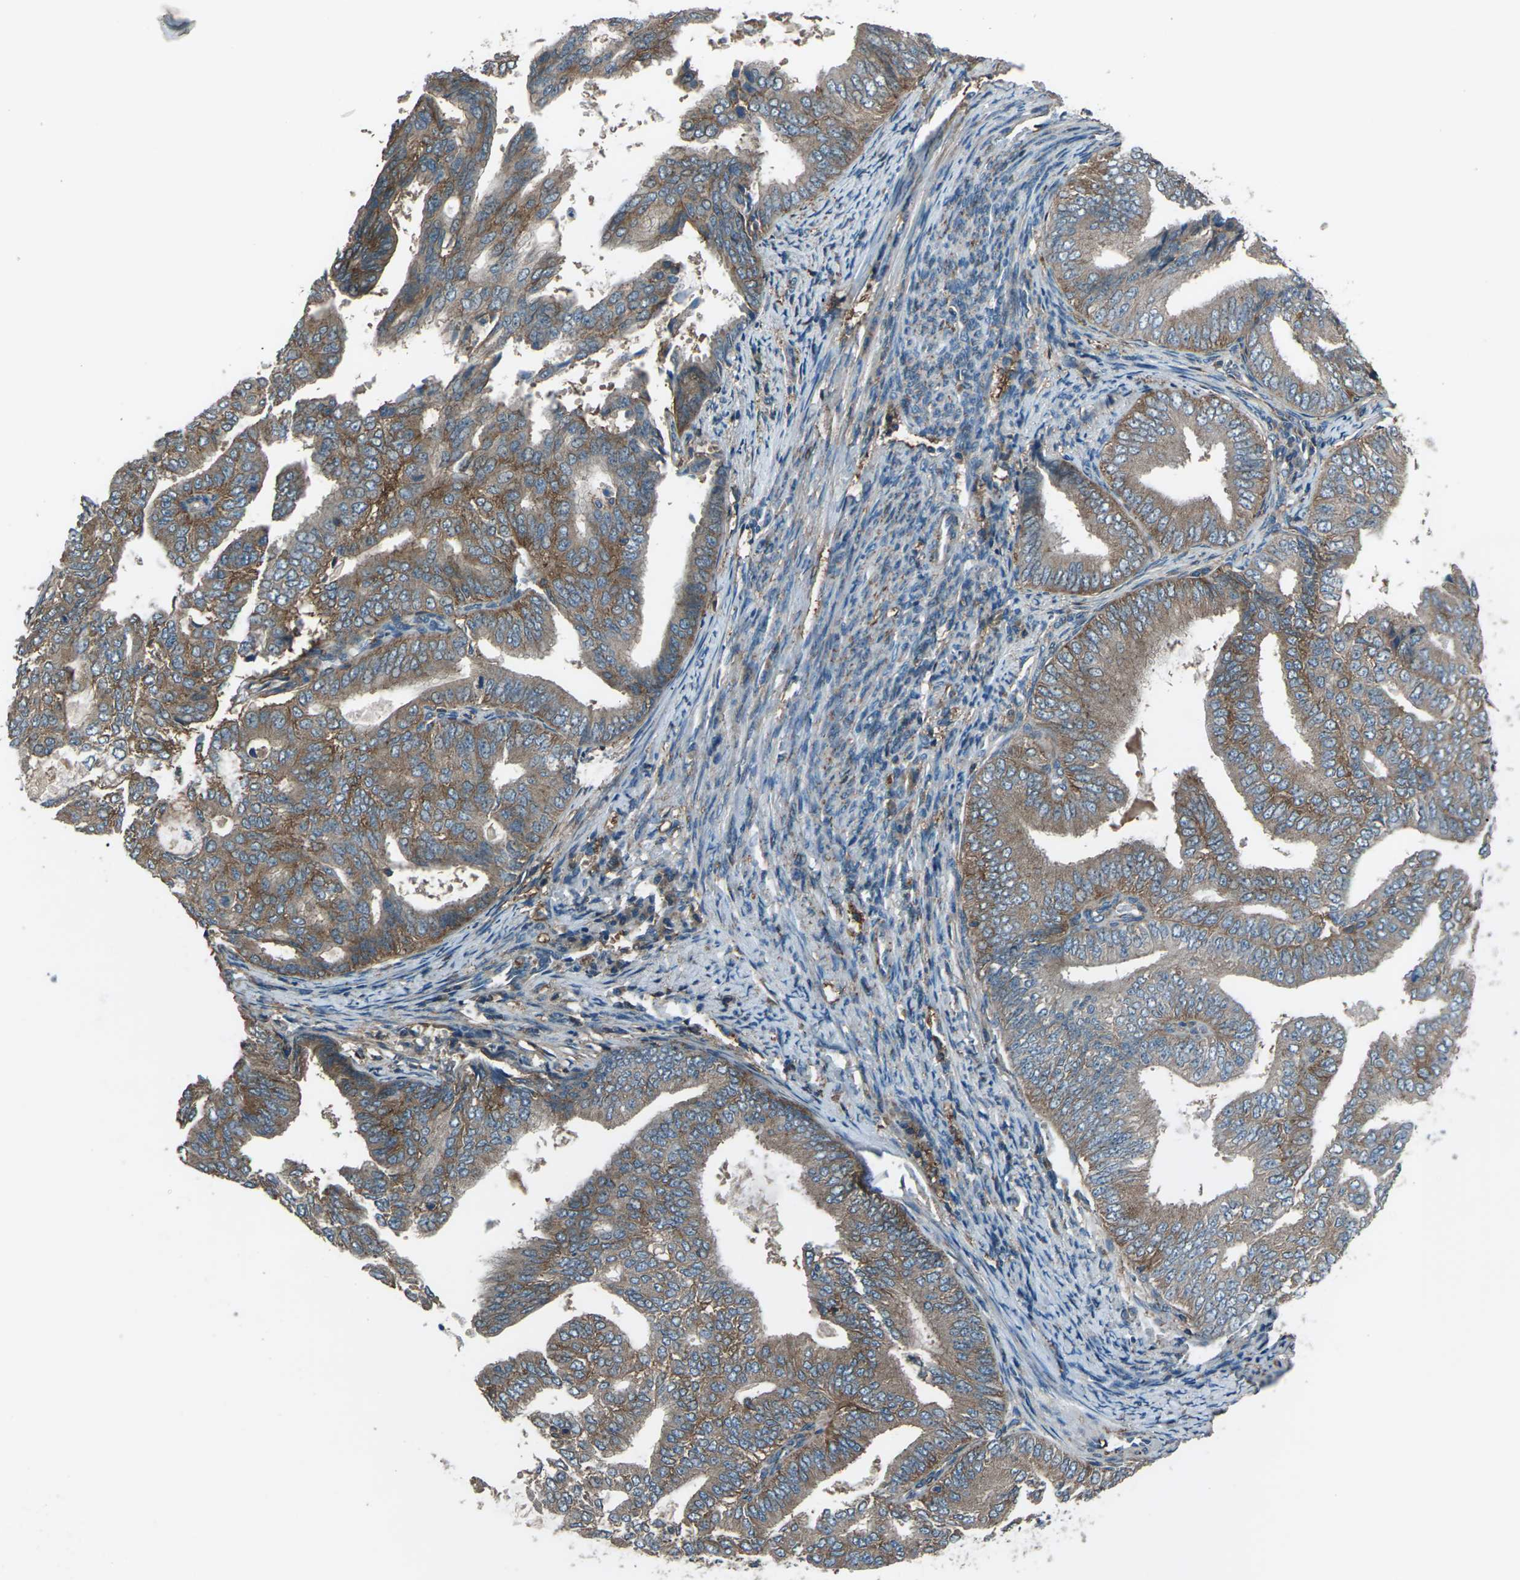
{"staining": {"intensity": "moderate", "quantity": ">75%", "location": "cytoplasmic/membranous"}, "tissue": "endometrial cancer", "cell_type": "Tumor cells", "image_type": "cancer", "snomed": [{"axis": "morphology", "description": "Adenocarcinoma, NOS"}, {"axis": "topography", "description": "Endometrium"}], "caption": "A brown stain labels moderate cytoplasmic/membranous expression of a protein in human endometrial cancer (adenocarcinoma) tumor cells. The staining is performed using DAB brown chromogen to label protein expression. The nuclei are counter-stained blue using hematoxylin.", "gene": "CMTM4", "patient": {"sex": "female", "age": 58}}